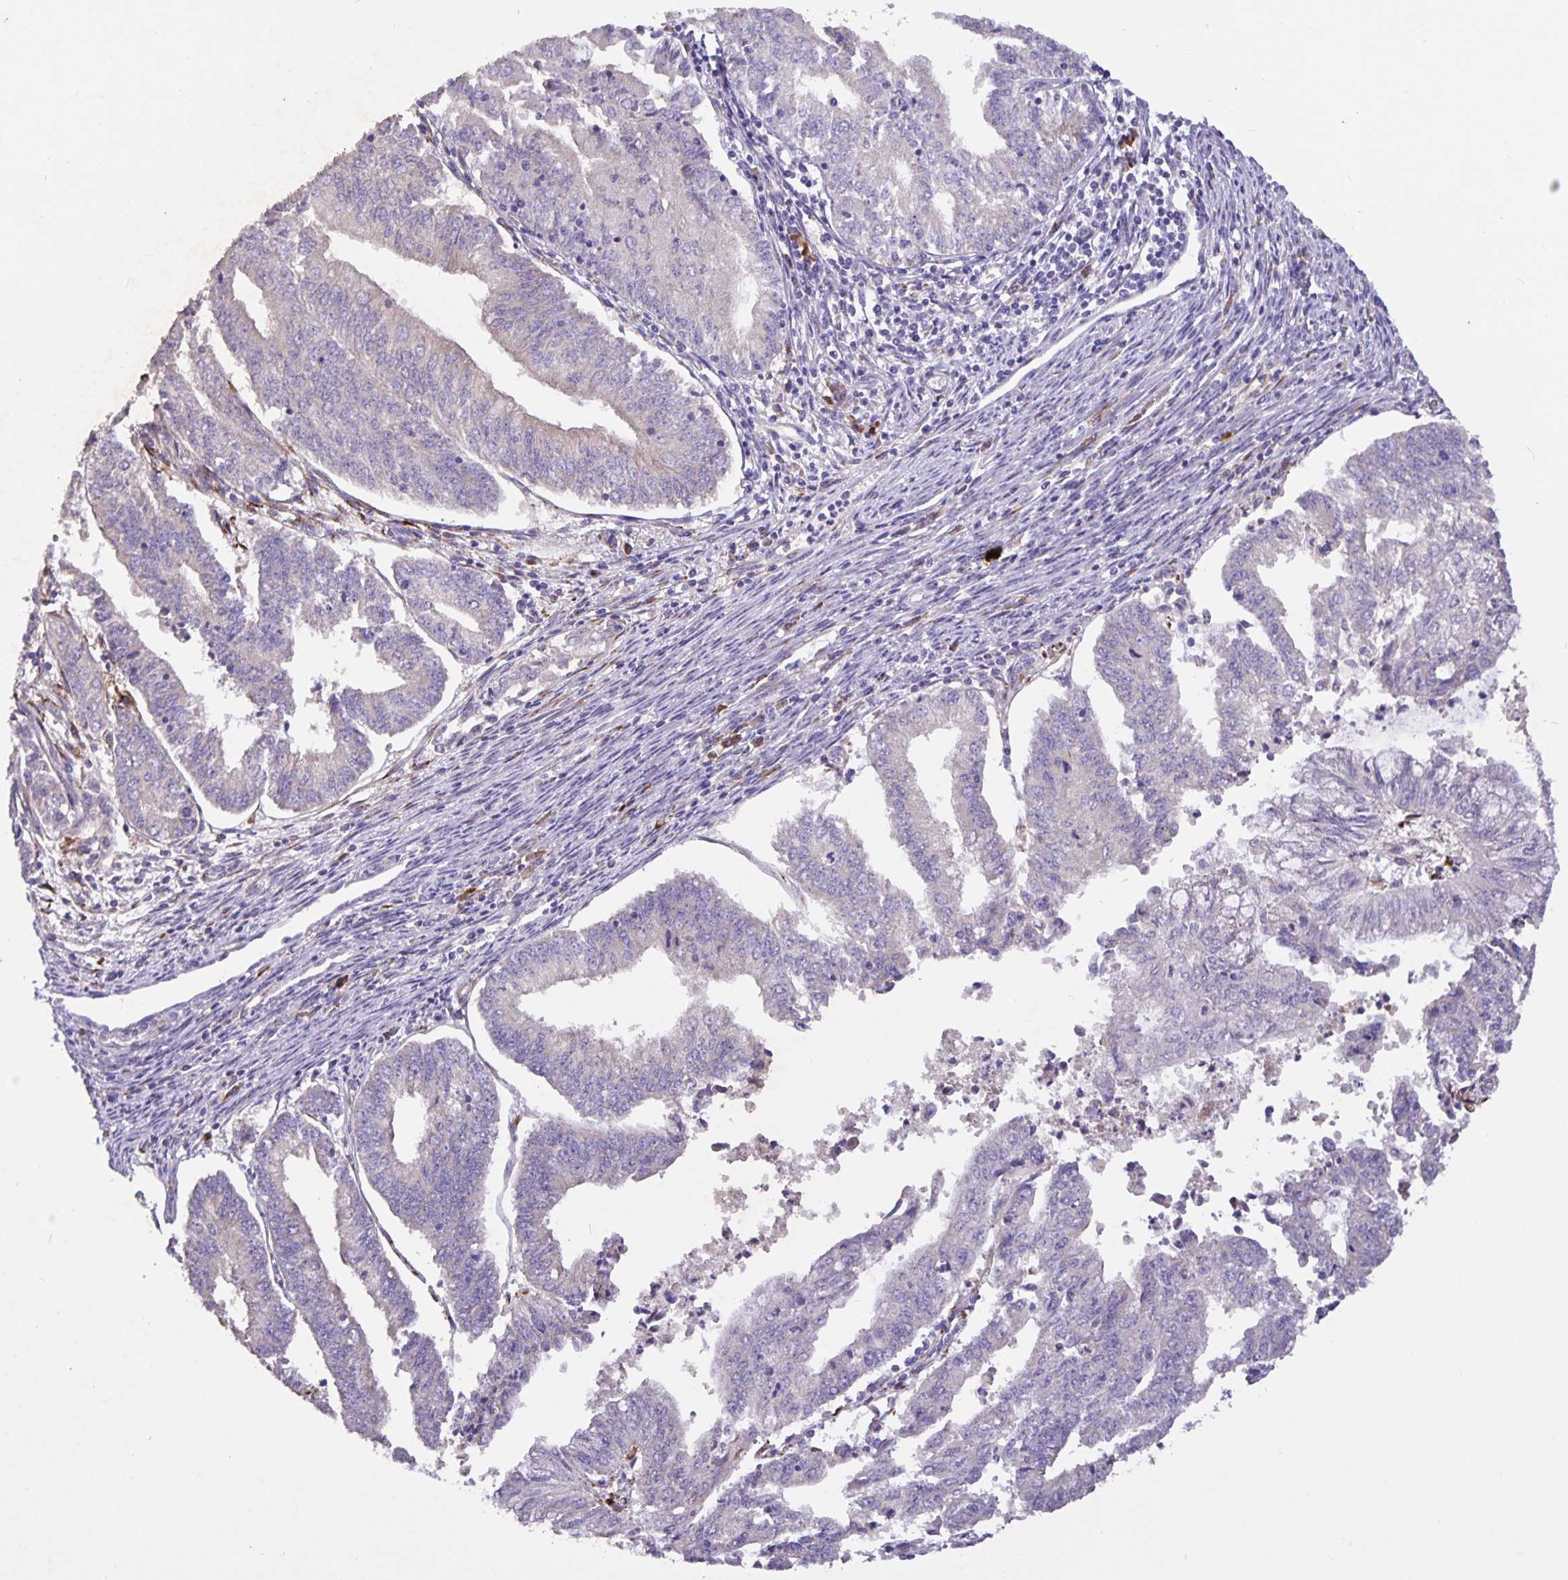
{"staining": {"intensity": "negative", "quantity": "none", "location": "none"}, "tissue": "endometrial cancer", "cell_type": "Tumor cells", "image_type": "cancer", "snomed": [{"axis": "morphology", "description": "Adenocarcinoma, NOS"}, {"axis": "topography", "description": "Endometrium"}], "caption": "Image shows no significant protein staining in tumor cells of endometrial cancer.", "gene": "EML6", "patient": {"sex": "female", "age": 61}}